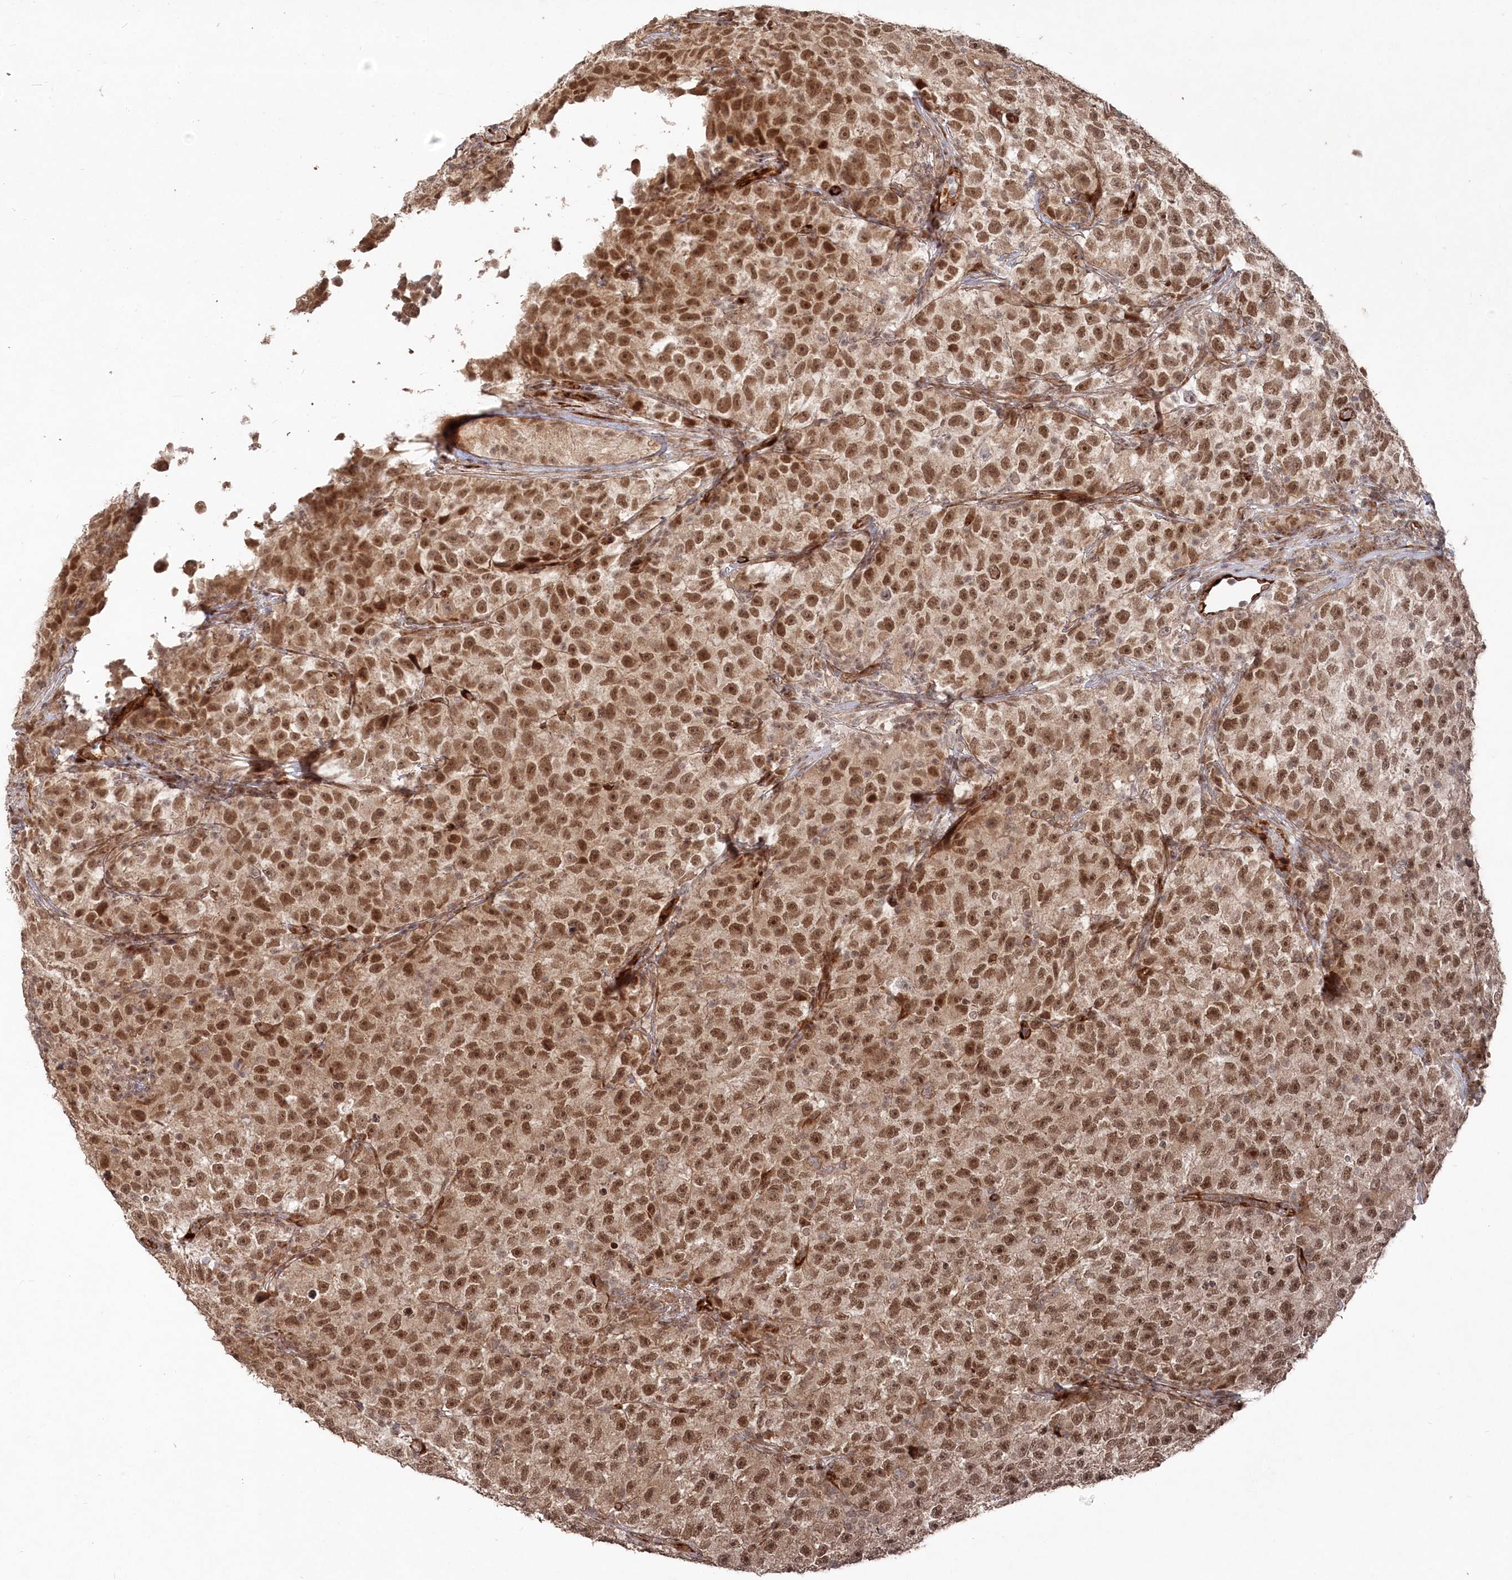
{"staining": {"intensity": "moderate", "quantity": ">75%", "location": "nuclear"}, "tissue": "testis cancer", "cell_type": "Tumor cells", "image_type": "cancer", "snomed": [{"axis": "morphology", "description": "Seminoma, NOS"}, {"axis": "topography", "description": "Testis"}], "caption": "High-power microscopy captured an immunohistochemistry (IHC) micrograph of seminoma (testis), revealing moderate nuclear expression in approximately >75% of tumor cells. (DAB (3,3'-diaminobenzidine) IHC, brown staining for protein, blue staining for nuclei).", "gene": "POLR3A", "patient": {"sex": "male", "age": 22}}